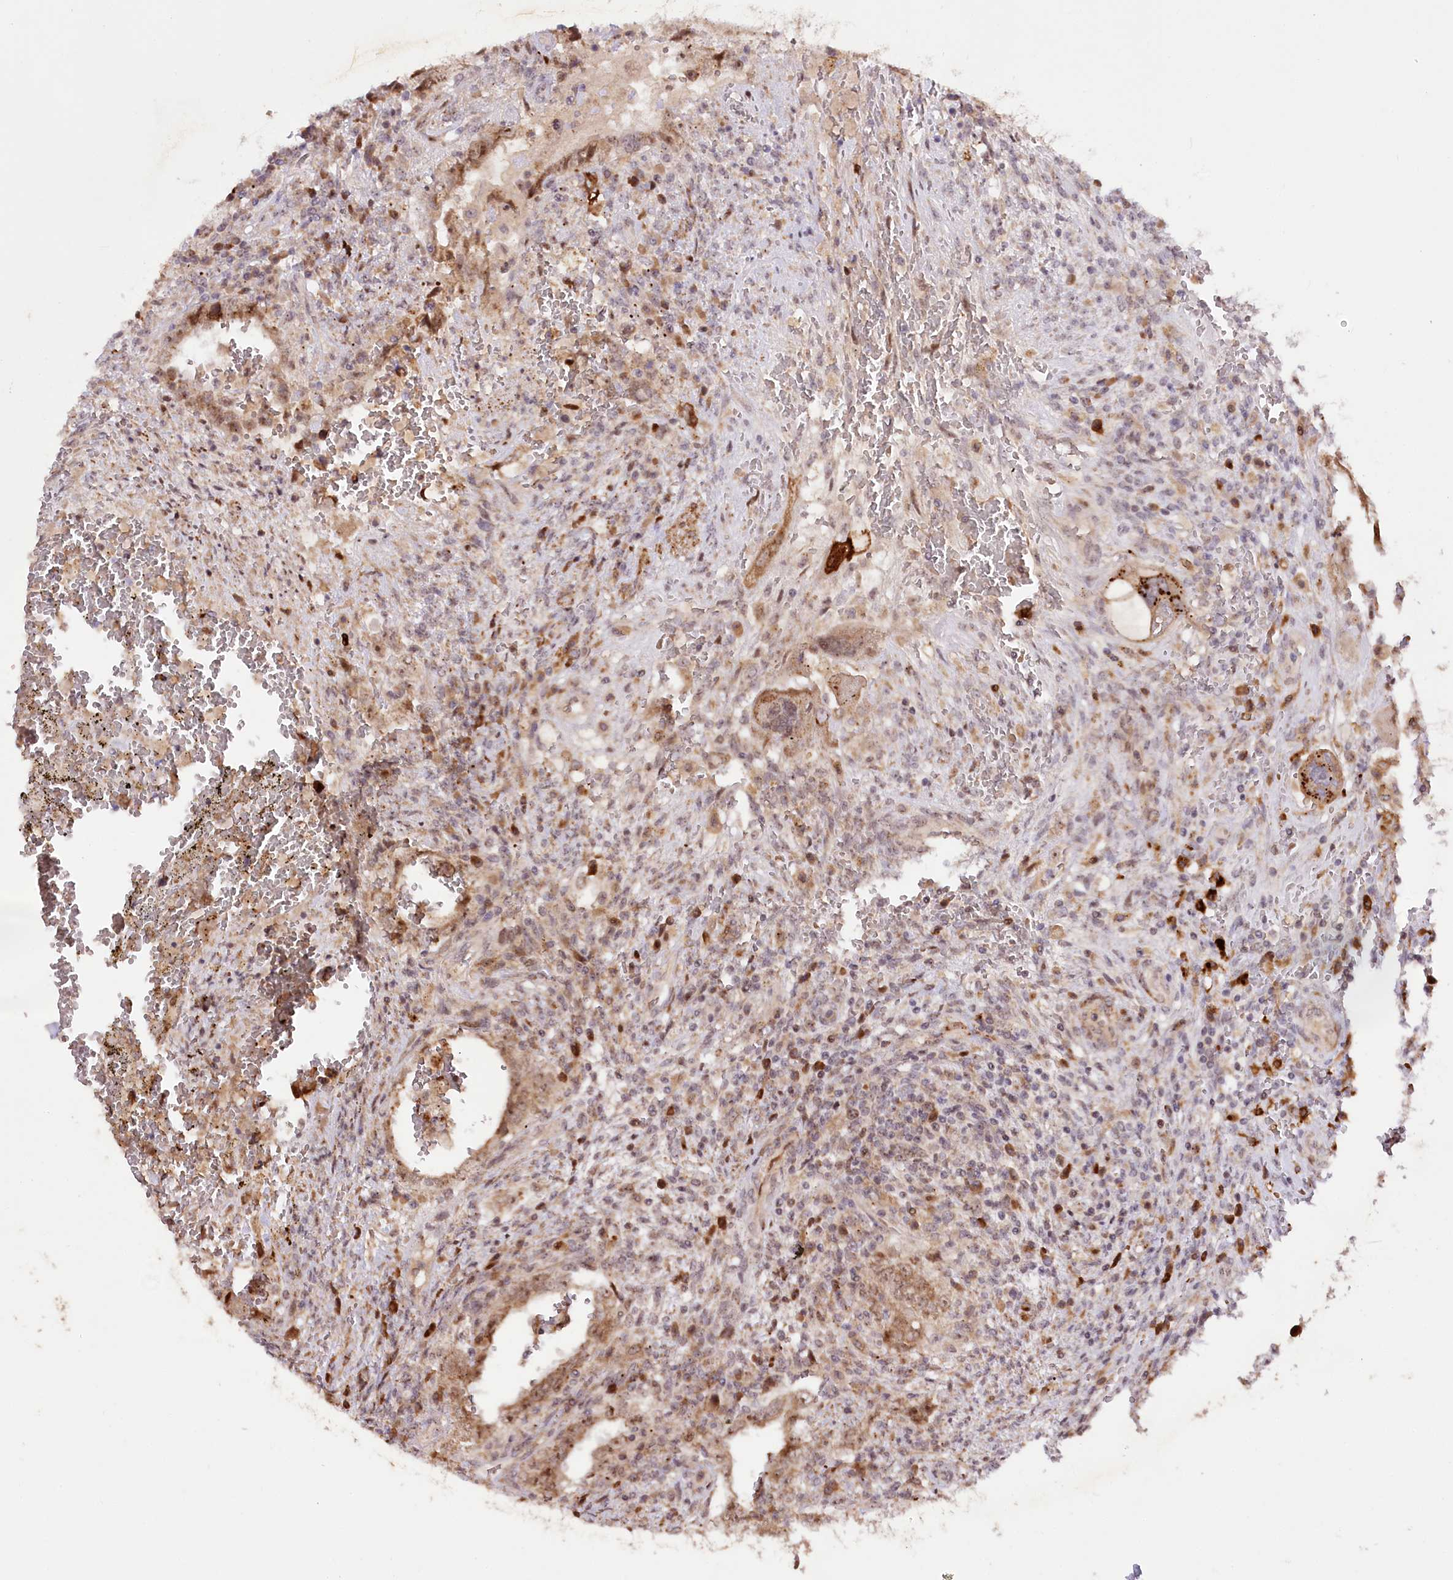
{"staining": {"intensity": "moderate", "quantity": ">75%", "location": "cytoplasmic/membranous,nuclear"}, "tissue": "testis cancer", "cell_type": "Tumor cells", "image_type": "cancer", "snomed": [{"axis": "morphology", "description": "Carcinoma, Embryonal, NOS"}, {"axis": "topography", "description": "Testis"}], "caption": "Tumor cells exhibit moderate cytoplasmic/membranous and nuclear expression in about >75% of cells in testis cancer (embryonal carcinoma). (brown staining indicates protein expression, while blue staining denotes nuclei).", "gene": "DMP1", "patient": {"sex": "male", "age": 26}}